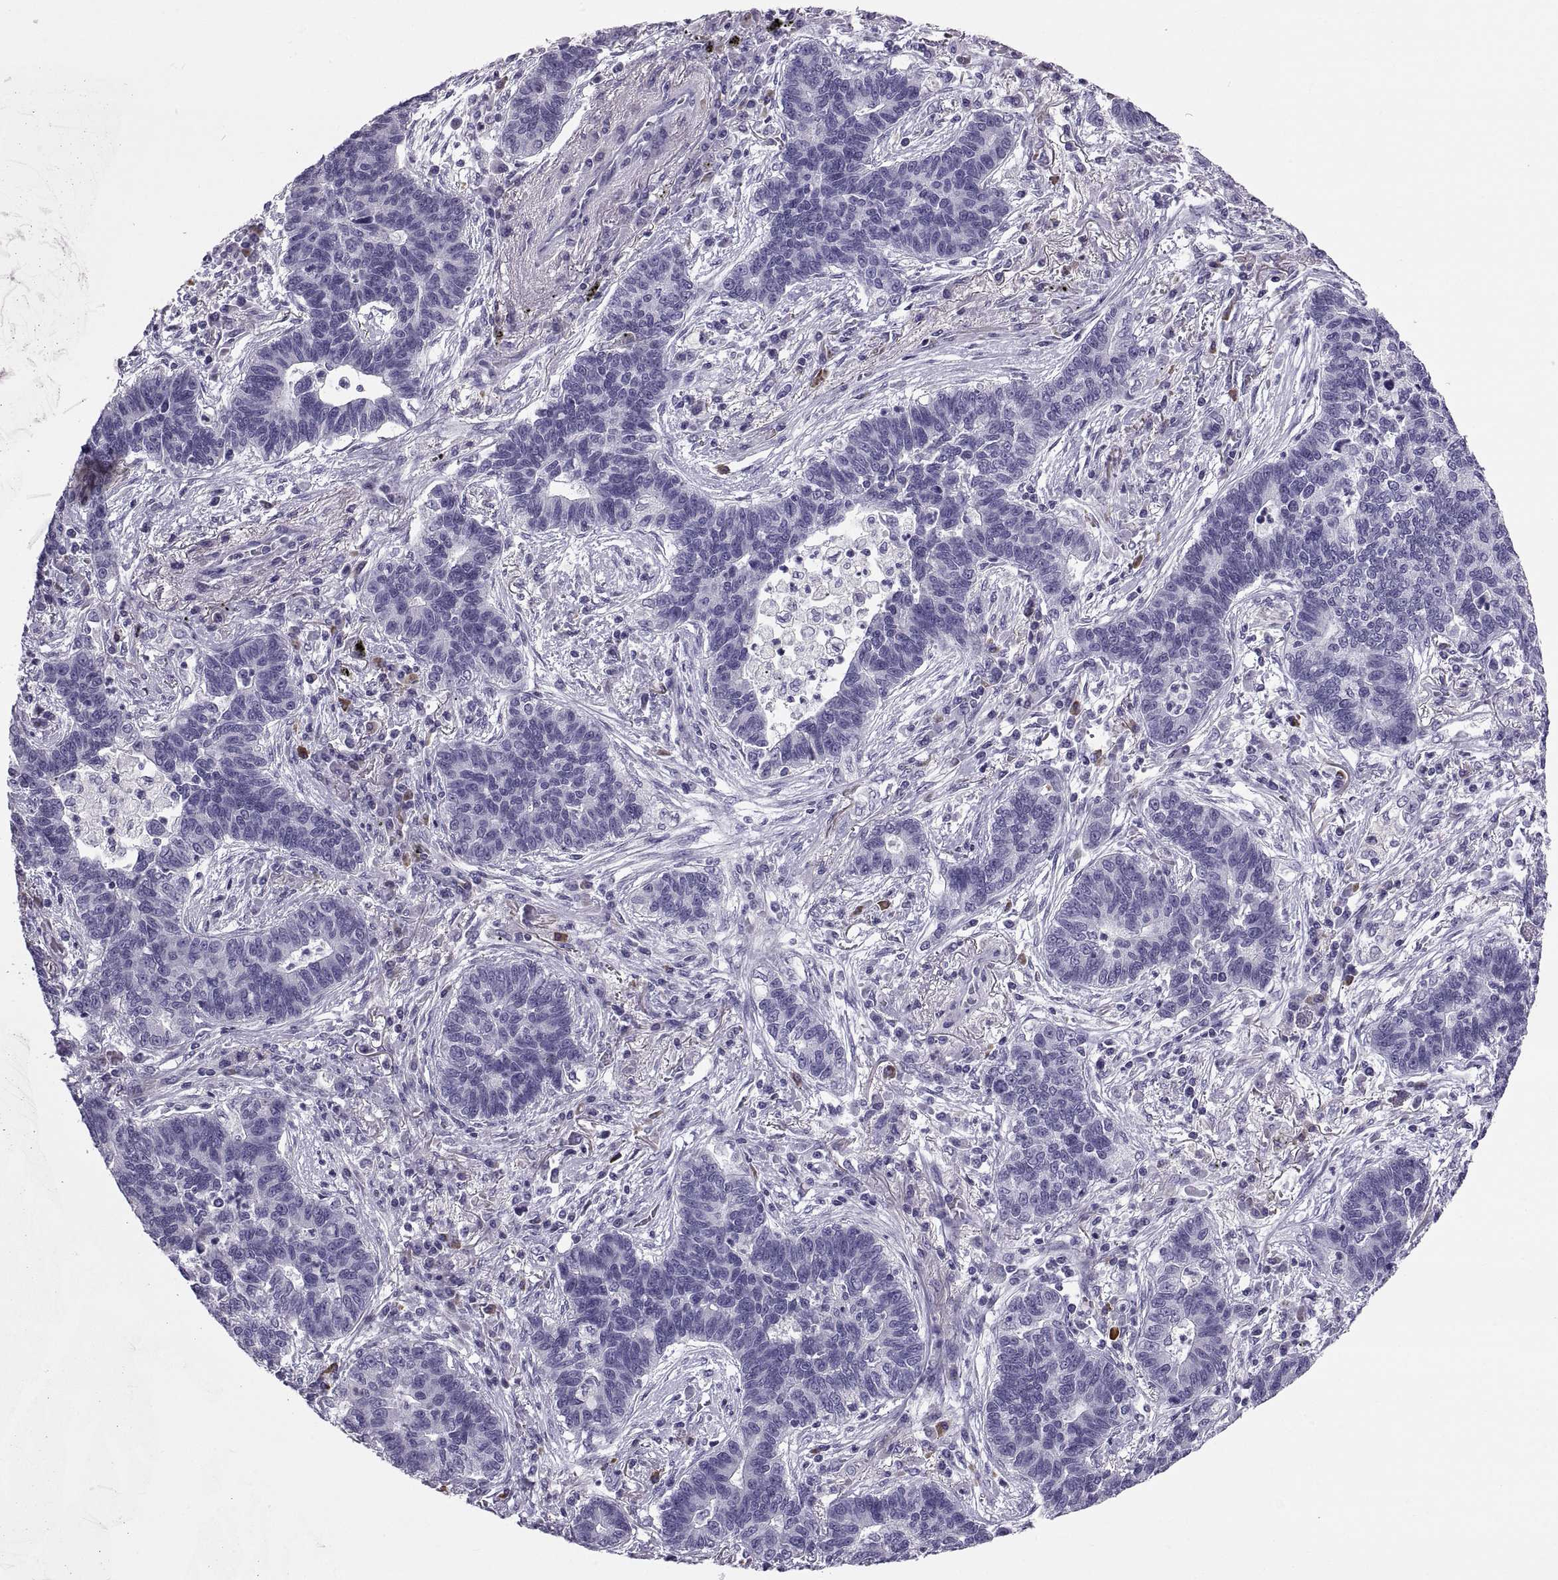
{"staining": {"intensity": "negative", "quantity": "none", "location": "none"}, "tissue": "lung cancer", "cell_type": "Tumor cells", "image_type": "cancer", "snomed": [{"axis": "morphology", "description": "Adenocarcinoma, NOS"}, {"axis": "topography", "description": "Lung"}], "caption": "Lung adenocarcinoma was stained to show a protein in brown. There is no significant staining in tumor cells. Brightfield microscopy of IHC stained with DAB (3,3'-diaminobenzidine) (brown) and hematoxylin (blue), captured at high magnification.", "gene": "CT47A10", "patient": {"sex": "female", "age": 57}}